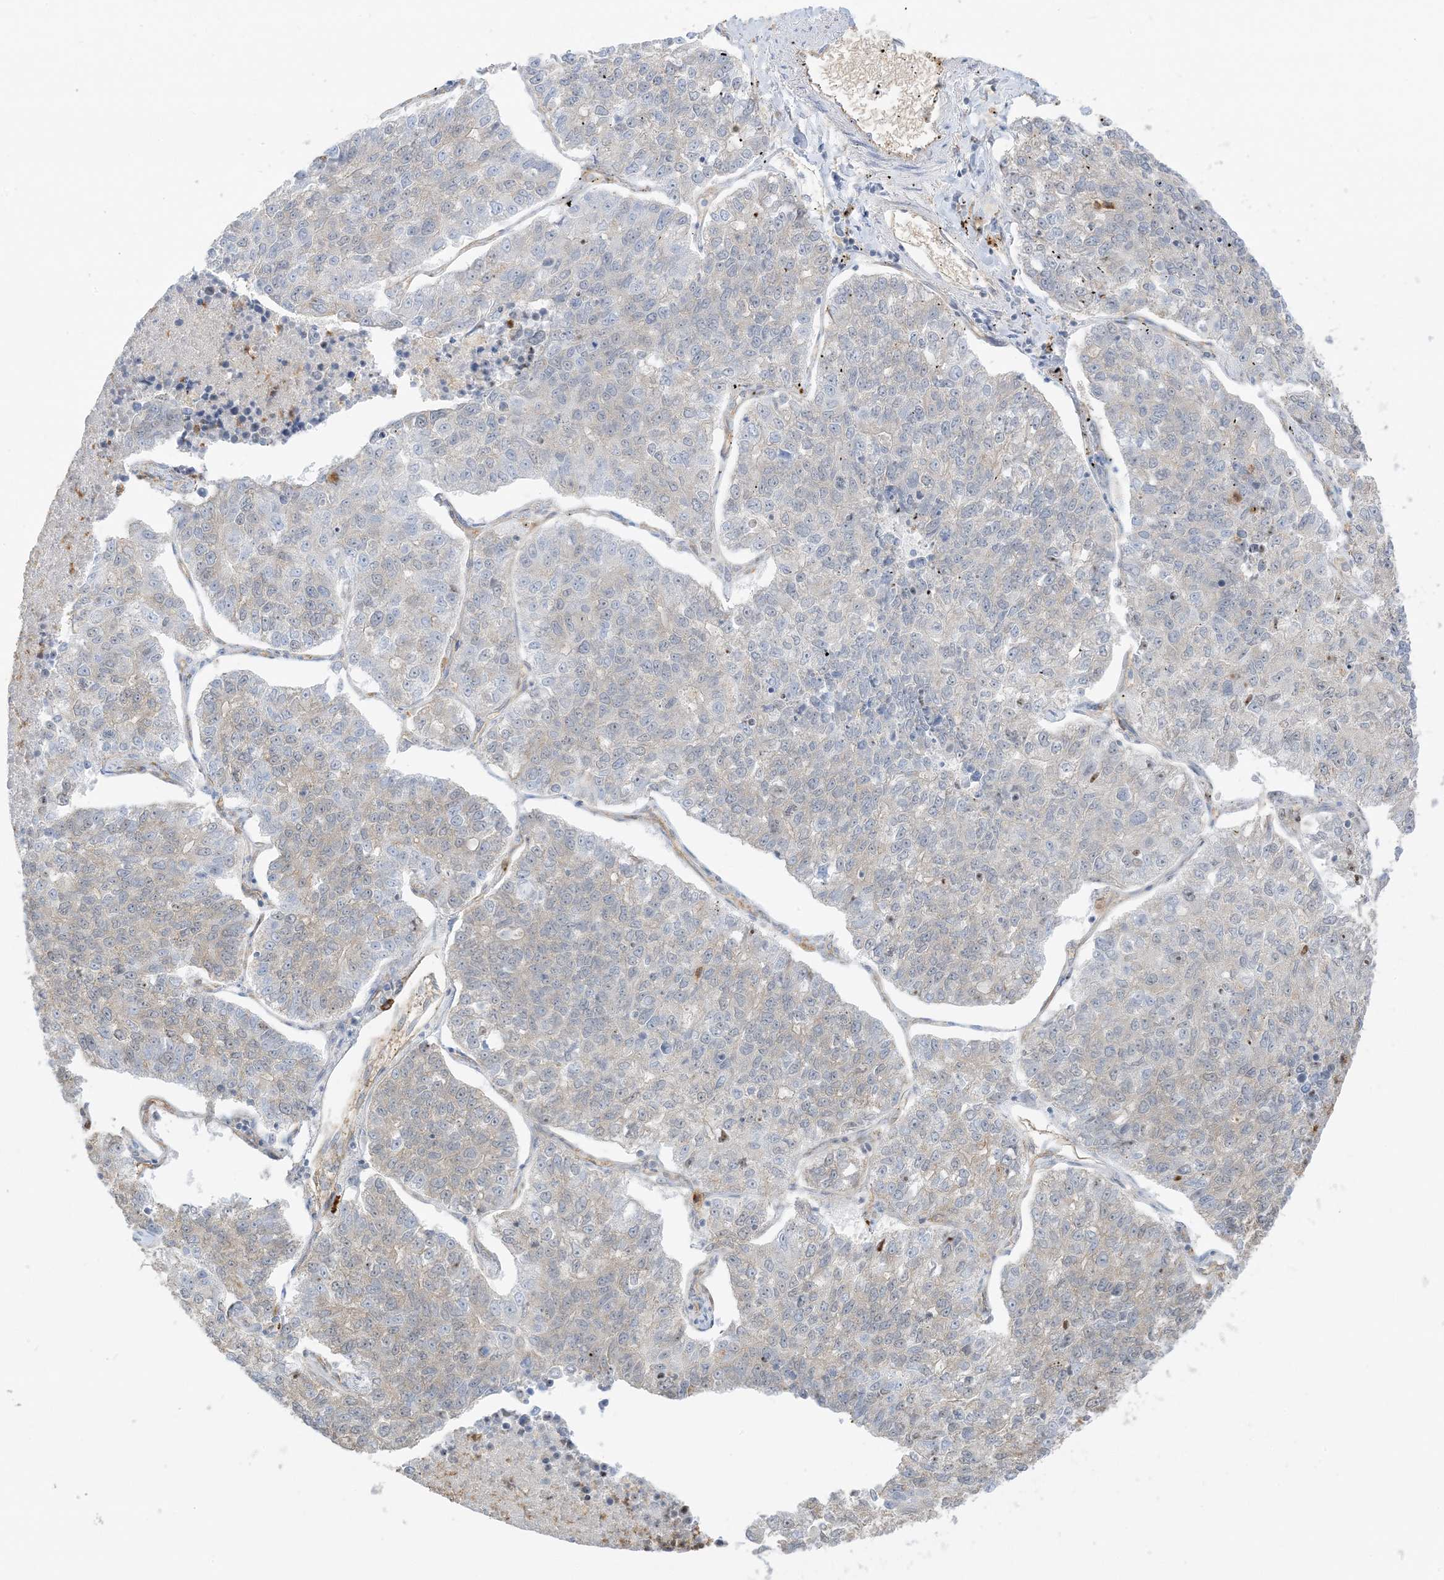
{"staining": {"intensity": "negative", "quantity": "none", "location": "none"}, "tissue": "lung cancer", "cell_type": "Tumor cells", "image_type": "cancer", "snomed": [{"axis": "morphology", "description": "Adenocarcinoma, NOS"}, {"axis": "topography", "description": "Lung"}], "caption": "DAB immunohistochemical staining of human lung adenocarcinoma demonstrates no significant expression in tumor cells.", "gene": "UBAP2L", "patient": {"sex": "male", "age": 49}}